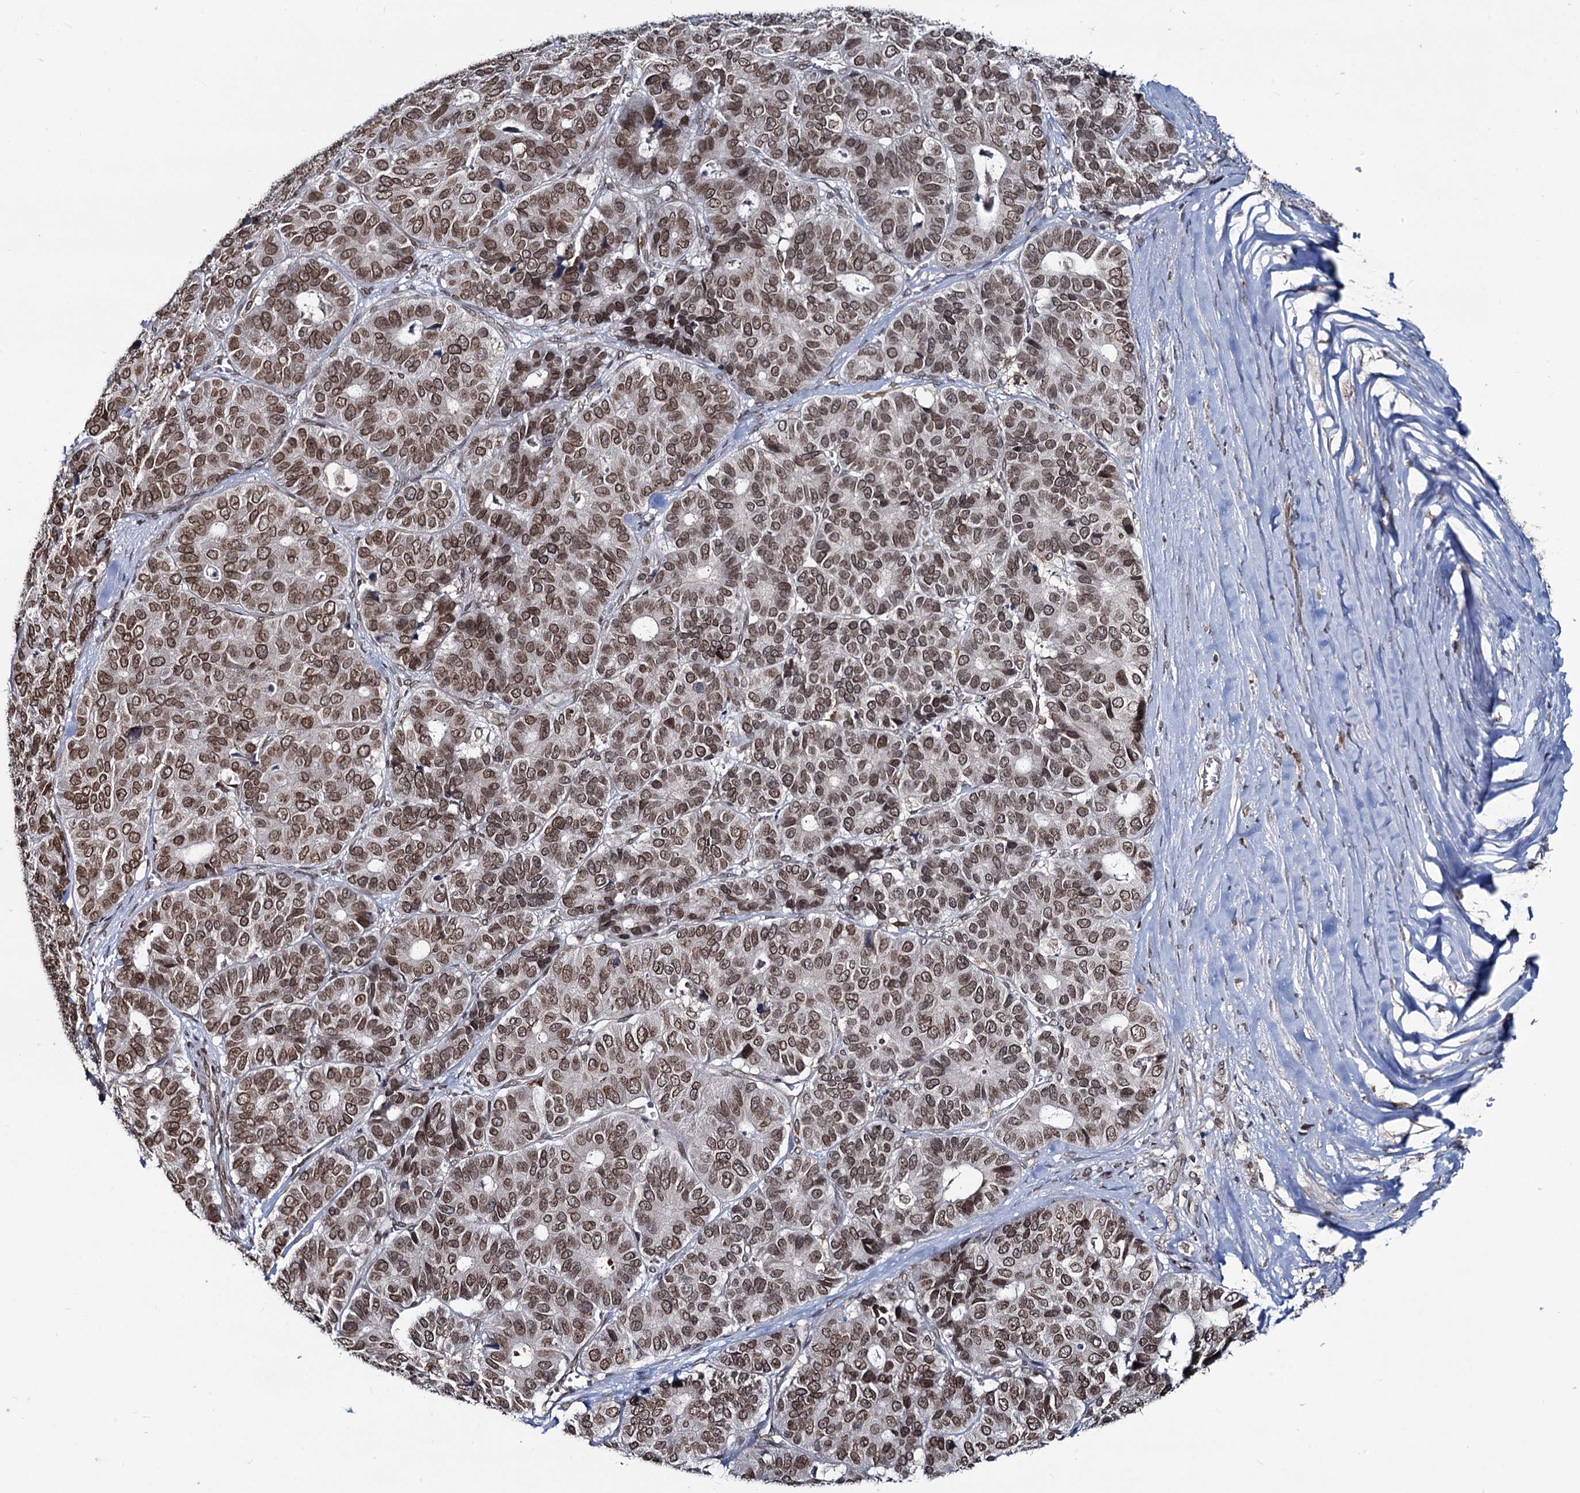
{"staining": {"intensity": "moderate", "quantity": ">75%", "location": "cytoplasmic/membranous,nuclear"}, "tissue": "pancreatic cancer", "cell_type": "Tumor cells", "image_type": "cancer", "snomed": [{"axis": "morphology", "description": "Adenocarcinoma, NOS"}, {"axis": "topography", "description": "Pancreas"}], "caption": "Immunohistochemical staining of human pancreatic adenocarcinoma displays moderate cytoplasmic/membranous and nuclear protein expression in about >75% of tumor cells.", "gene": "RNF6", "patient": {"sex": "male", "age": 50}}